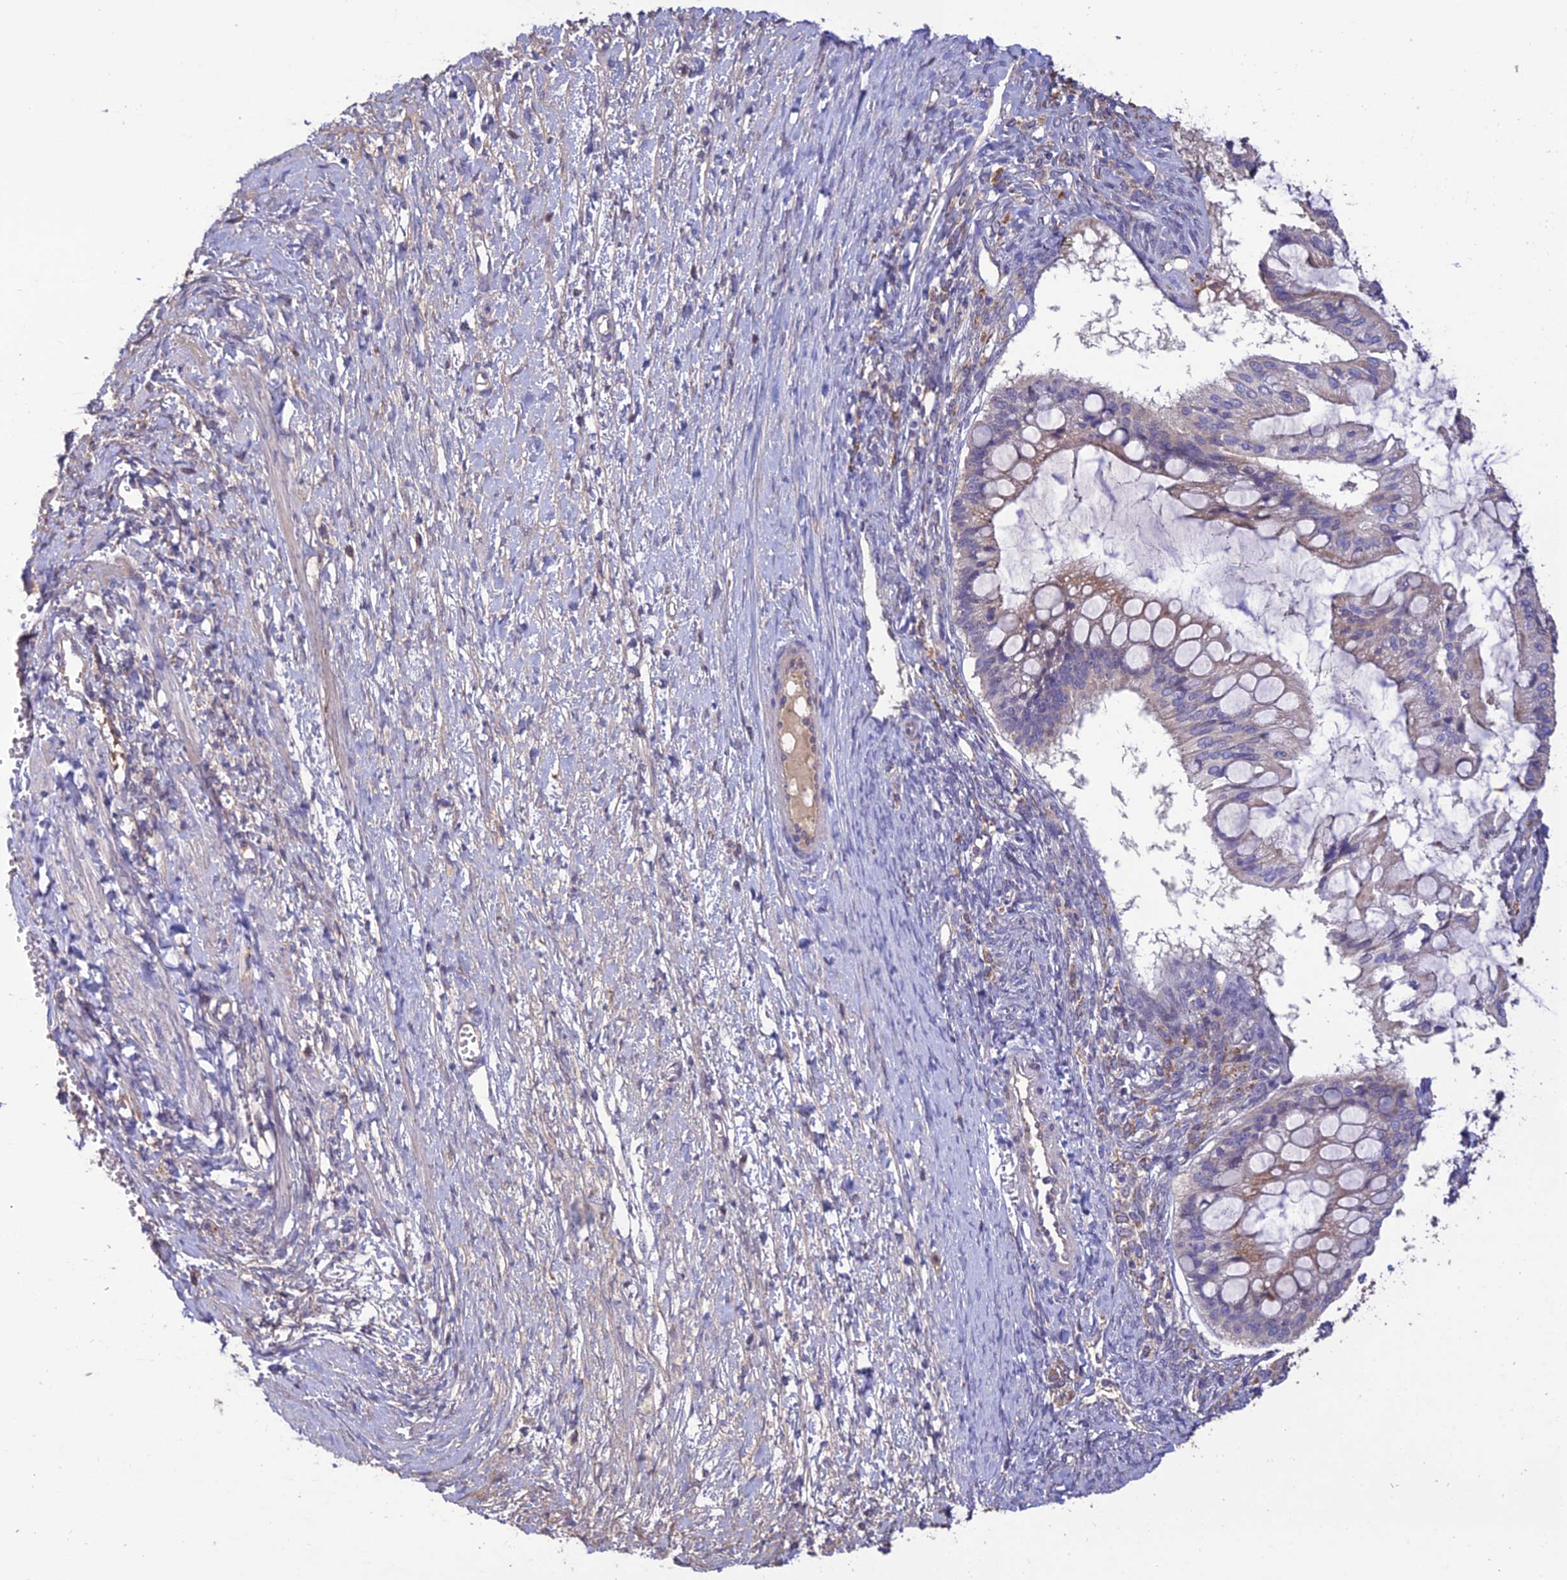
{"staining": {"intensity": "weak", "quantity": "25%-75%", "location": "cytoplasmic/membranous"}, "tissue": "ovarian cancer", "cell_type": "Tumor cells", "image_type": "cancer", "snomed": [{"axis": "morphology", "description": "Cystadenocarcinoma, mucinous, NOS"}, {"axis": "topography", "description": "Ovary"}], "caption": "Protein expression analysis of human ovarian mucinous cystadenocarcinoma reveals weak cytoplasmic/membranous staining in about 25%-75% of tumor cells.", "gene": "MIOS", "patient": {"sex": "female", "age": 73}}